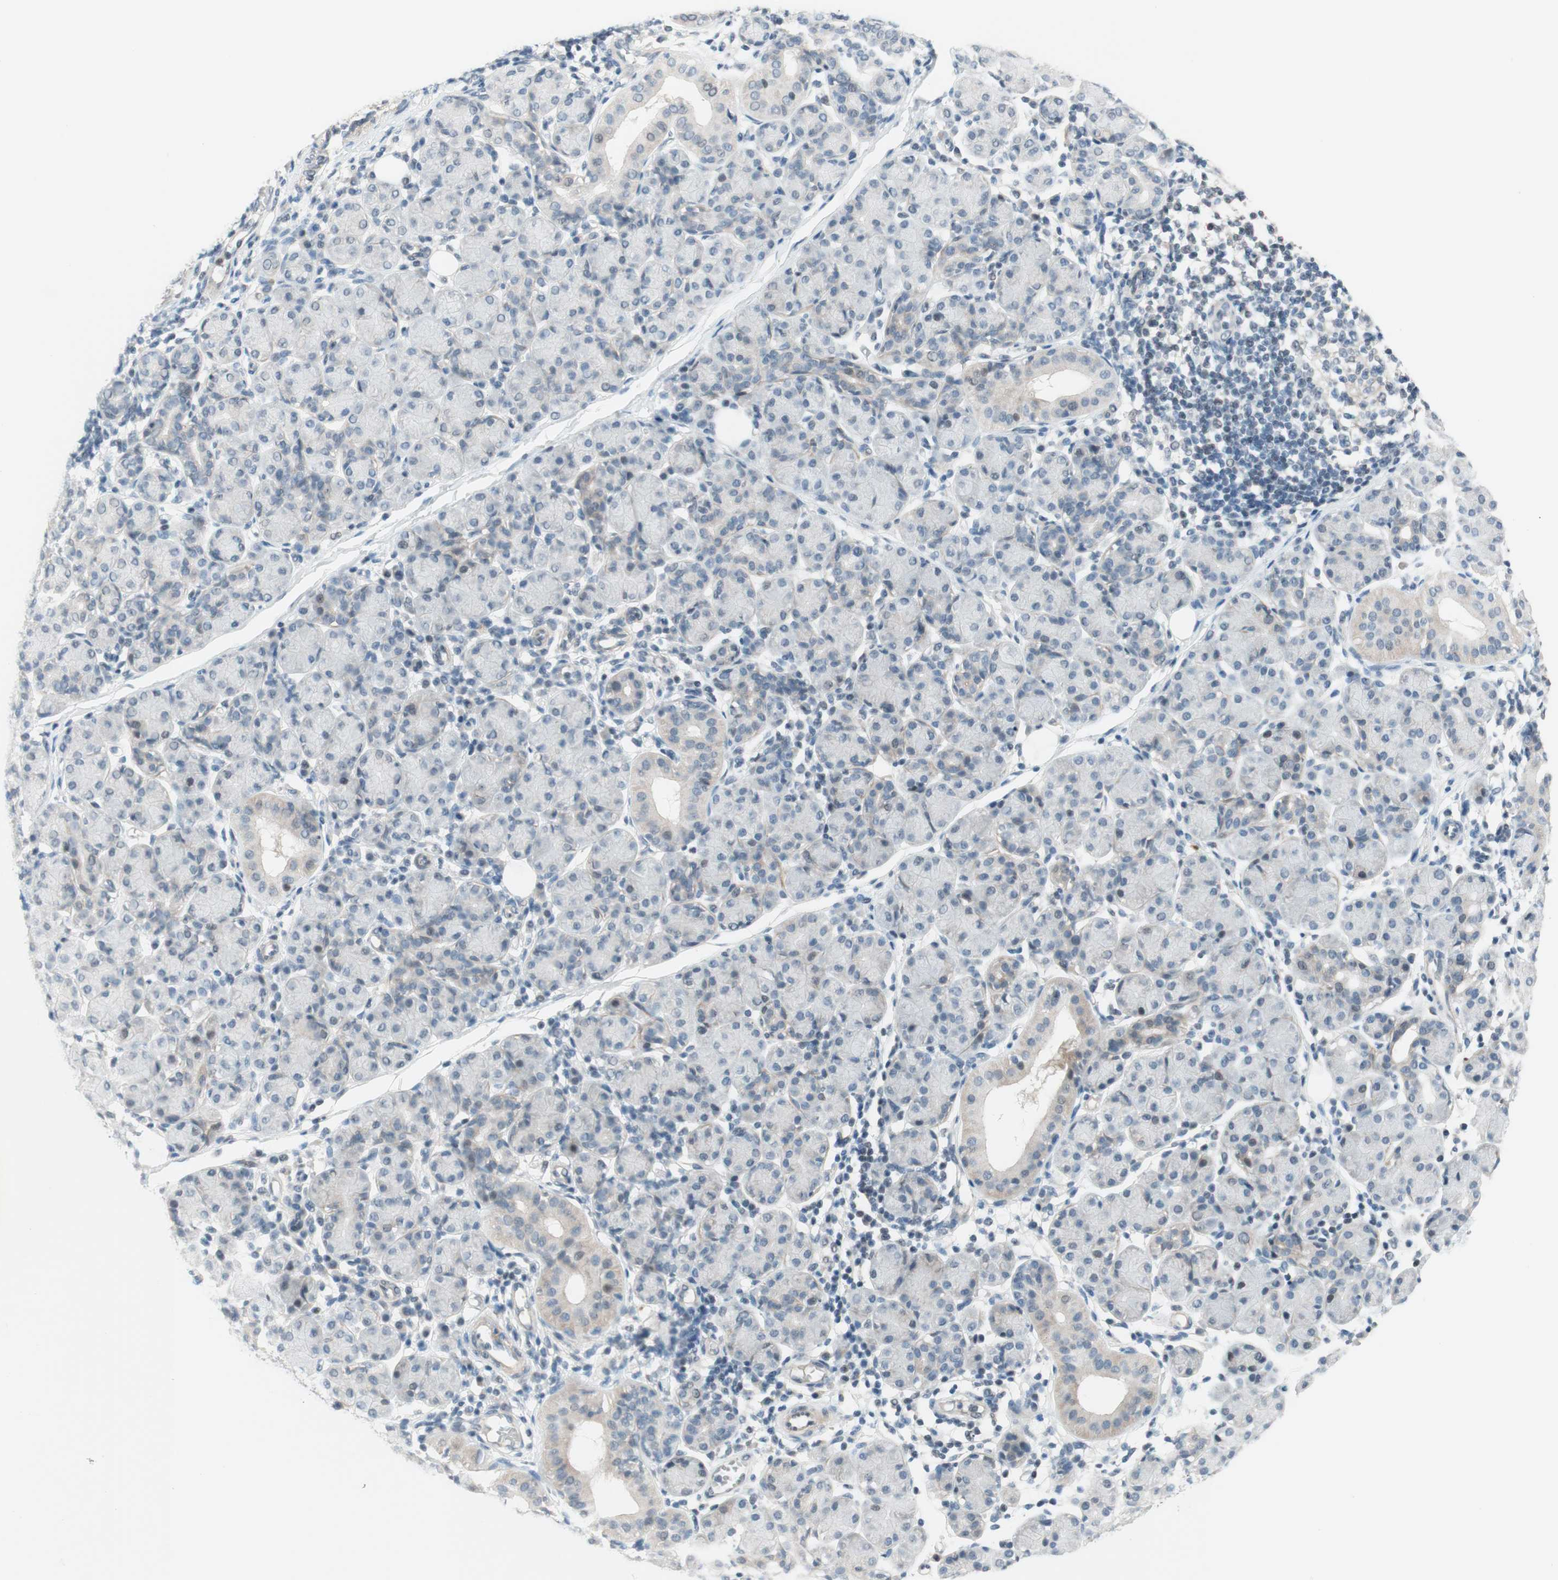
{"staining": {"intensity": "weak", "quantity": "<25%", "location": "cytoplasmic/membranous"}, "tissue": "salivary gland", "cell_type": "Glandular cells", "image_type": "normal", "snomed": [{"axis": "morphology", "description": "Normal tissue, NOS"}, {"axis": "morphology", "description": "Inflammation, NOS"}, {"axis": "topography", "description": "Lymph node"}, {"axis": "topography", "description": "Salivary gland"}], "caption": "Immunohistochemistry histopathology image of unremarkable salivary gland stained for a protein (brown), which reveals no expression in glandular cells.", "gene": "JPH1", "patient": {"sex": "male", "age": 3}}